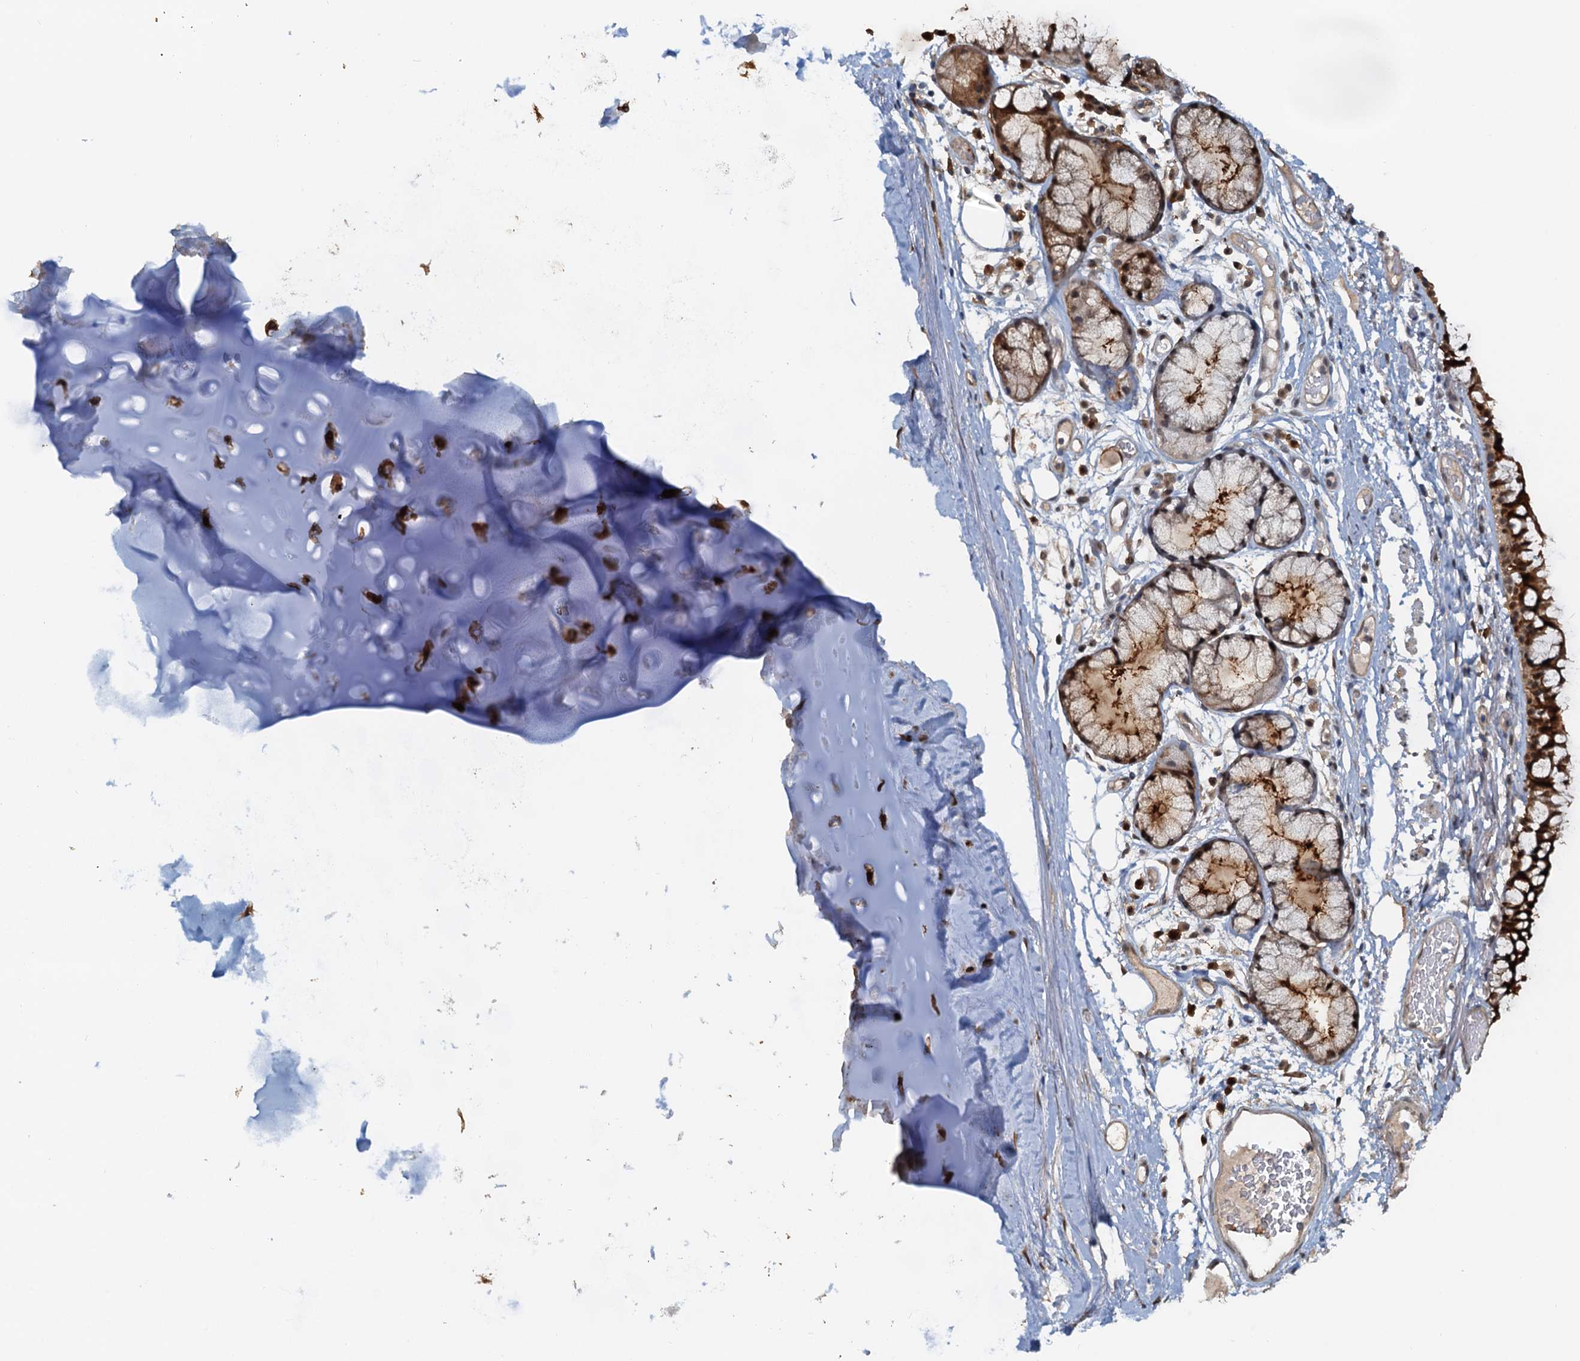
{"staining": {"intensity": "strong", "quantity": ">75%", "location": "cytoplasmic/membranous,nuclear"}, "tissue": "bronchus", "cell_type": "Respiratory epithelial cells", "image_type": "normal", "snomed": [{"axis": "morphology", "description": "Normal tissue, NOS"}, {"axis": "topography", "description": "Cartilage tissue"}, {"axis": "topography", "description": "Bronchus"}], "caption": "A micrograph showing strong cytoplasmic/membranous,nuclear expression in approximately >75% of respiratory epithelial cells in normal bronchus, as visualized by brown immunohistochemical staining.", "gene": "SPINDOC", "patient": {"sex": "female", "age": 73}}